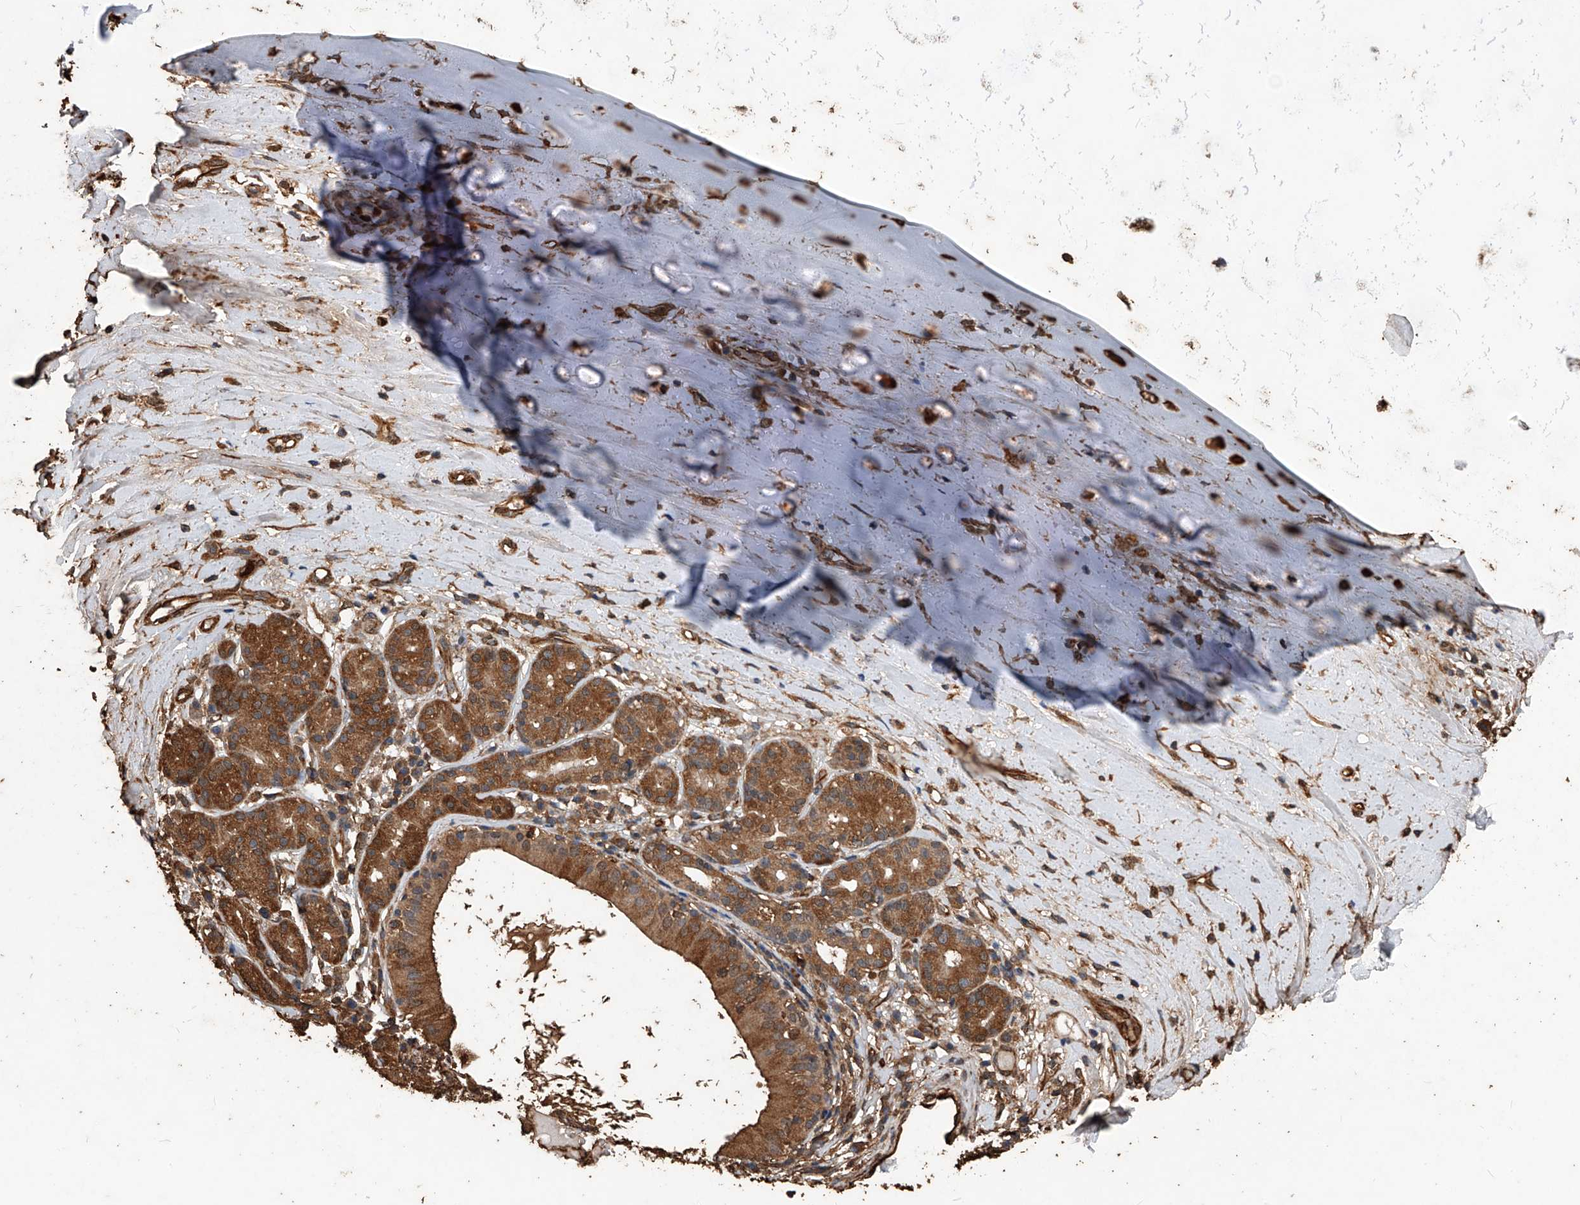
{"staining": {"intensity": "moderate", "quantity": ">75%", "location": "cytoplasmic/membranous"}, "tissue": "adipose tissue", "cell_type": "Adipocytes", "image_type": "normal", "snomed": [{"axis": "morphology", "description": "Normal tissue, NOS"}, {"axis": "morphology", "description": "Basal cell carcinoma"}, {"axis": "topography", "description": "Cartilage tissue"}, {"axis": "topography", "description": "Nasopharynx"}, {"axis": "topography", "description": "Oral tissue"}], "caption": "Protein expression by IHC displays moderate cytoplasmic/membranous positivity in approximately >75% of adipocytes in benign adipose tissue. (DAB (3,3'-diaminobenzidine) IHC, brown staining for protein, blue staining for nuclei).", "gene": "UCP2", "patient": {"sex": "female", "age": 77}}